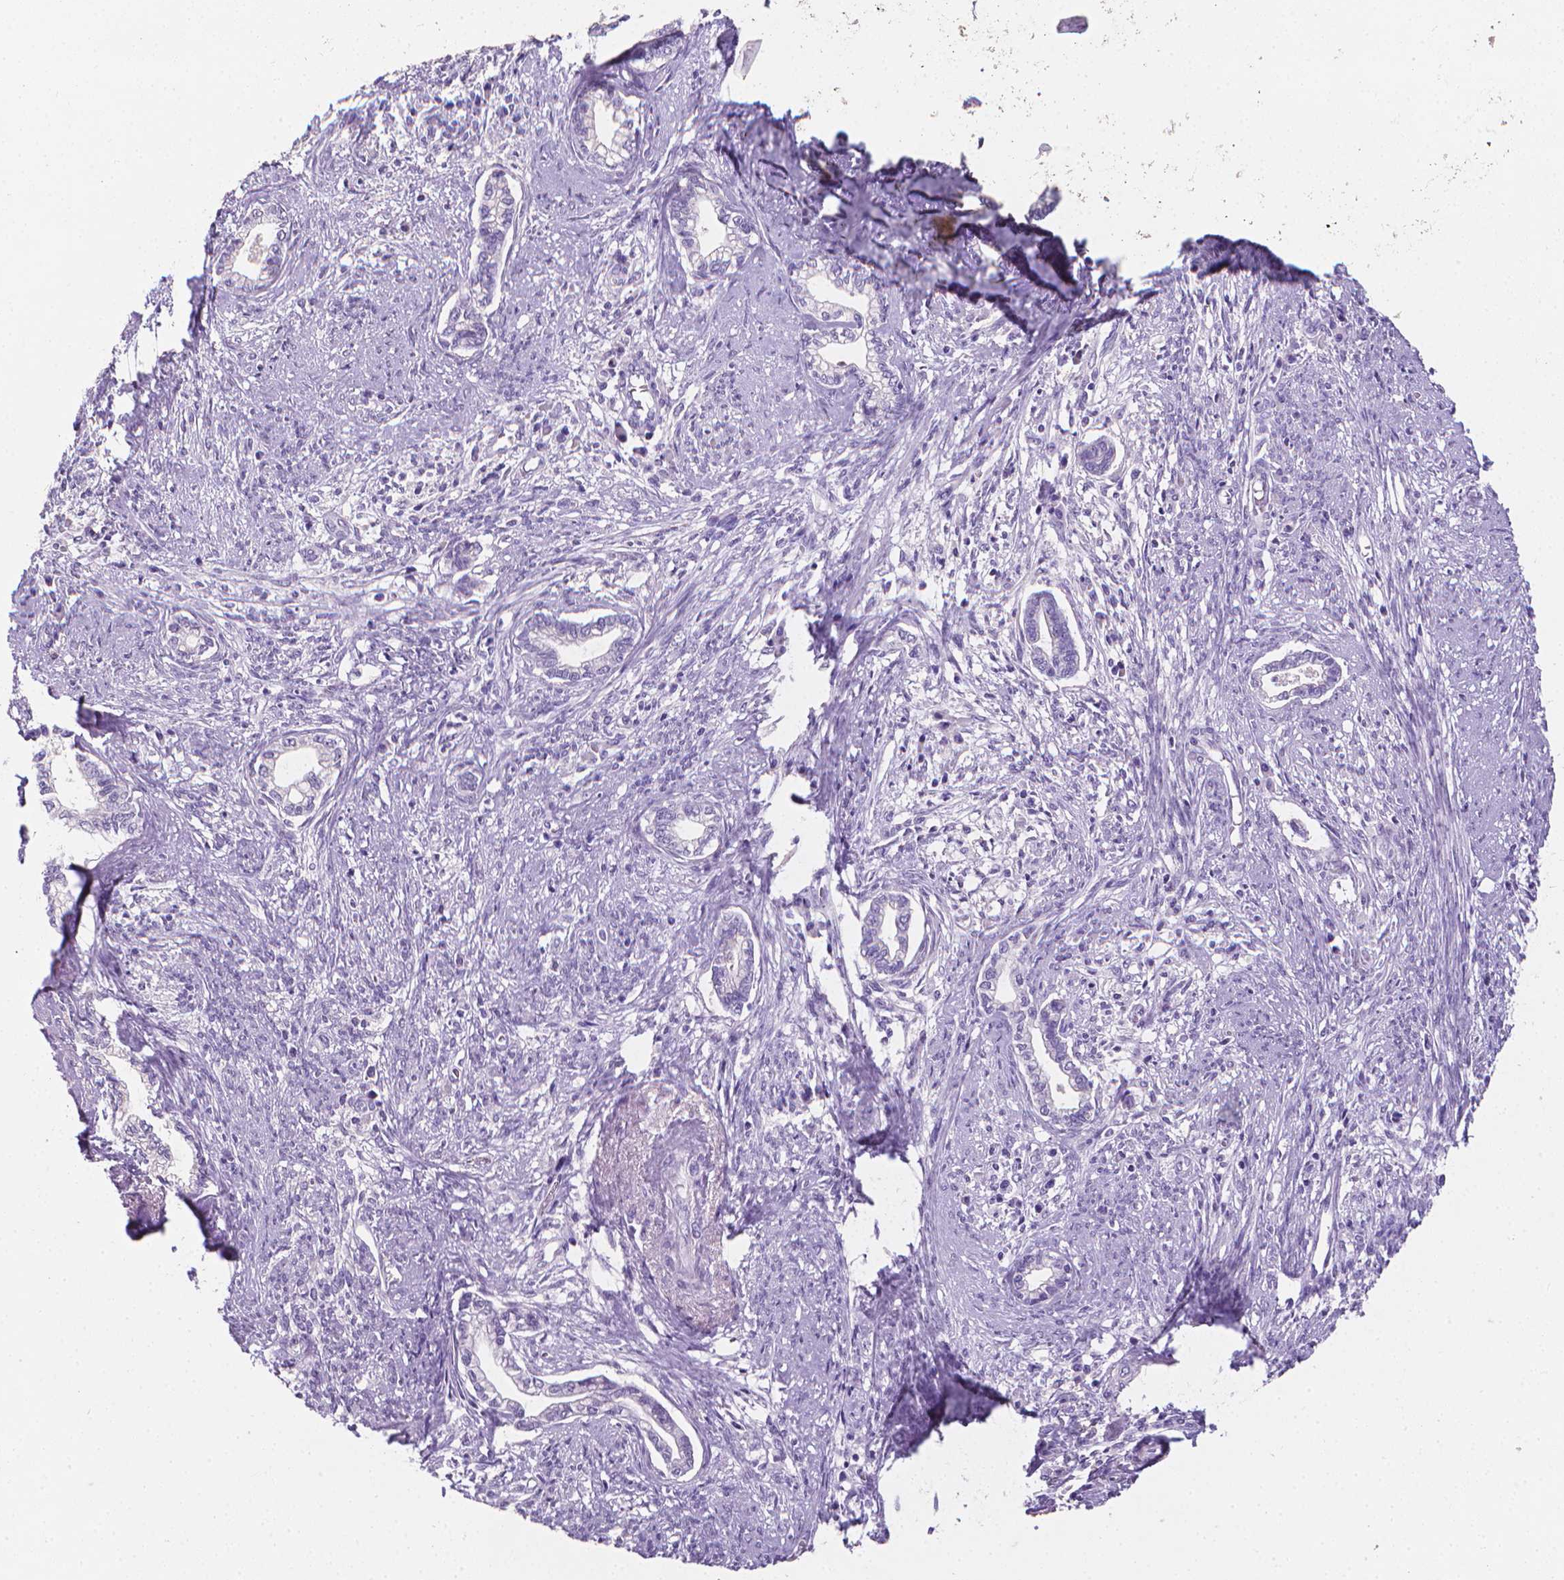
{"staining": {"intensity": "negative", "quantity": "none", "location": "none"}, "tissue": "cervical cancer", "cell_type": "Tumor cells", "image_type": "cancer", "snomed": [{"axis": "morphology", "description": "Adenocarcinoma, NOS"}, {"axis": "topography", "description": "Cervix"}], "caption": "High power microscopy micrograph of an immunohistochemistry (IHC) image of cervical cancer, revealing no significant positivity in tumor cells.", "gene": "XPNPEP2", "patient": {"sex": "female", "age": 62}}